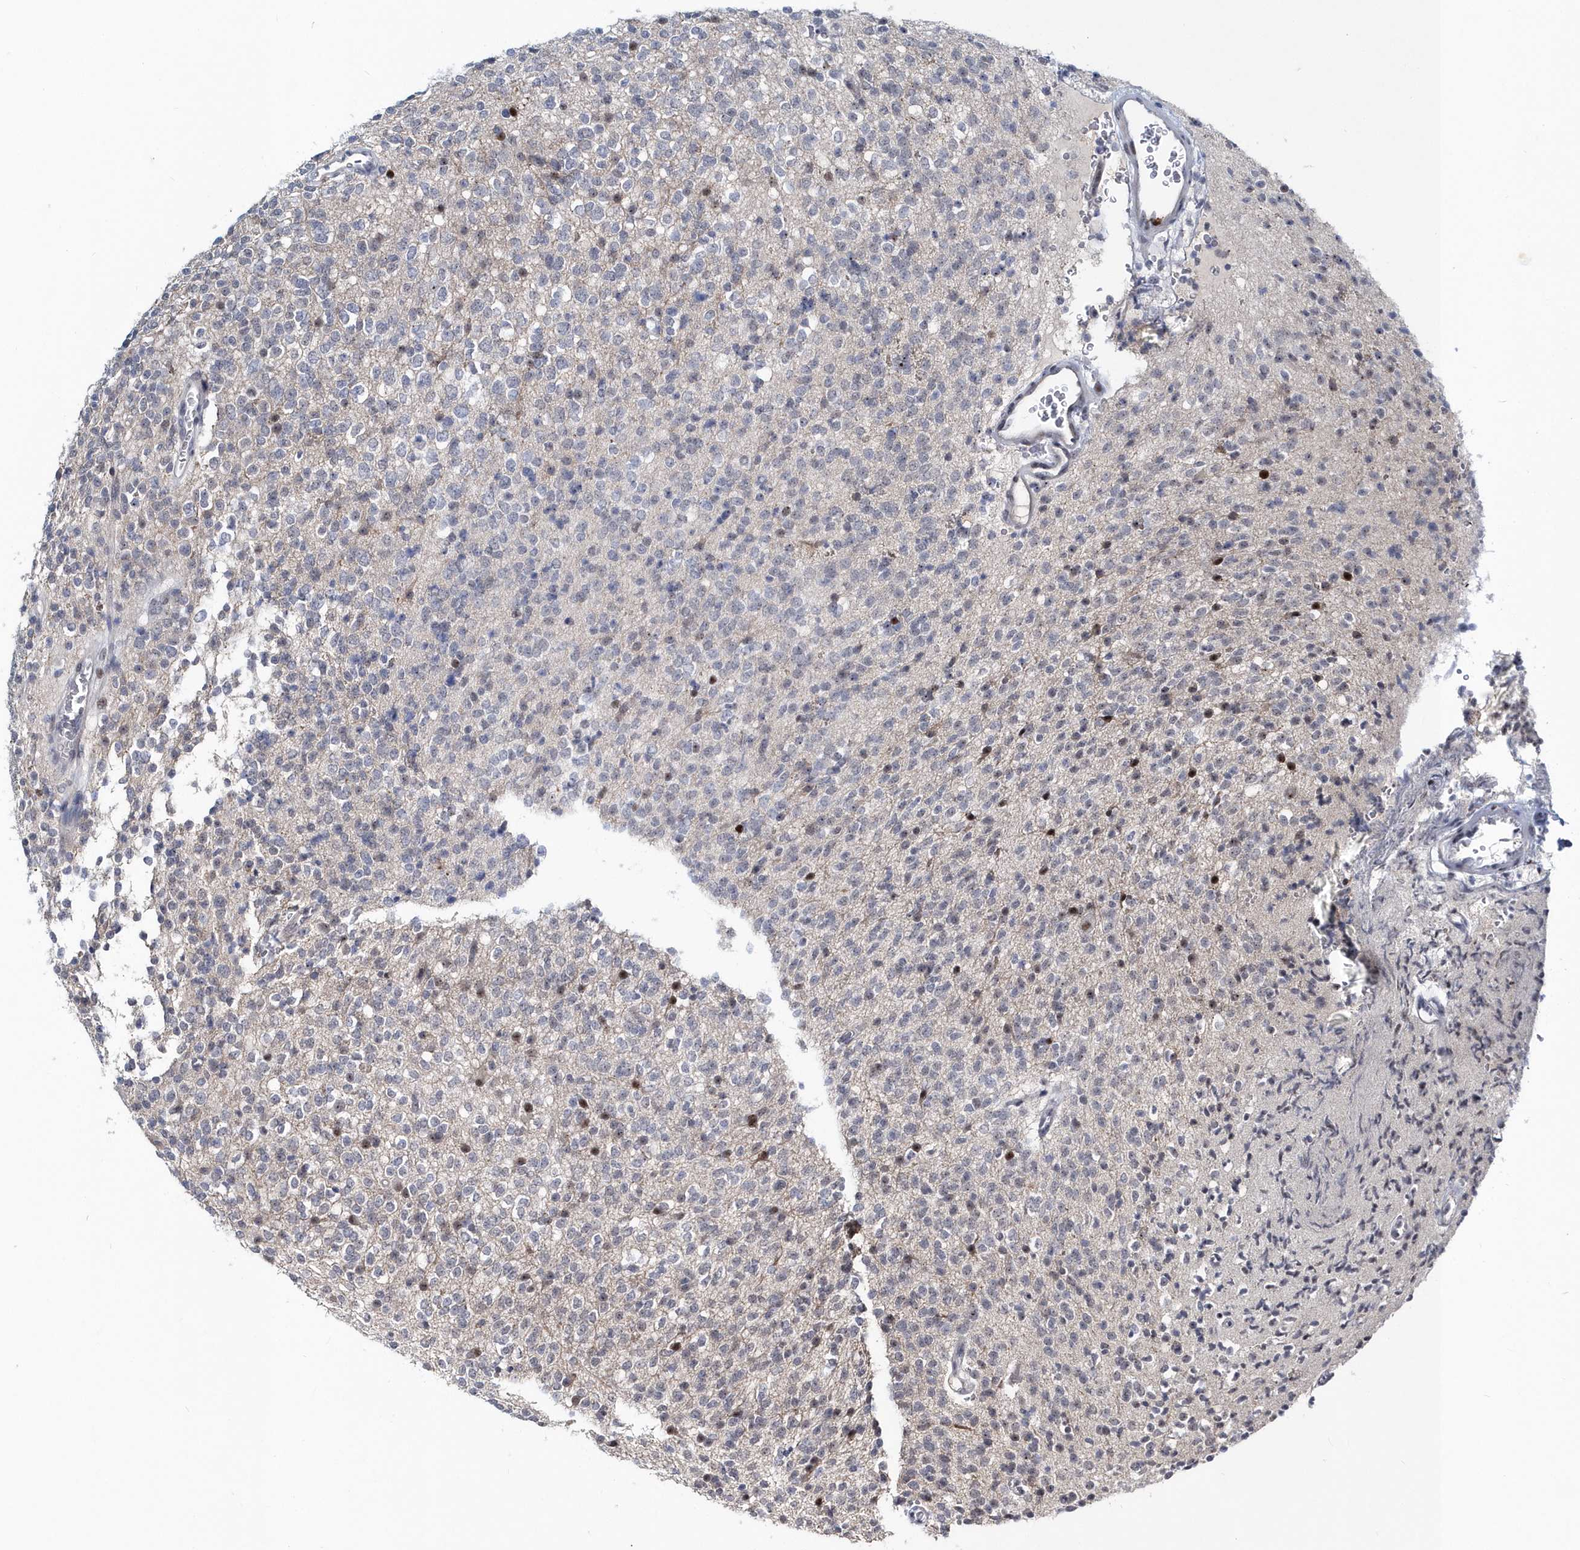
{"staining": {"intensity": "negative", "quantity": "none", "location": "none"}, "tissue": "glioma", "cell_type": "Tumor cells", "image_type": "cancer", "snomed": [{"axis": "morphology", "description": "Glioma, malignant, High grade"}, {"axis": "topography", "description": "Brain"}], "caption": "There is no significant staining in tumor cells of glioma. Nuclei are stained in blue.", "gene": "ASCL4", "patient": {"sex": "male", "age": 34}}